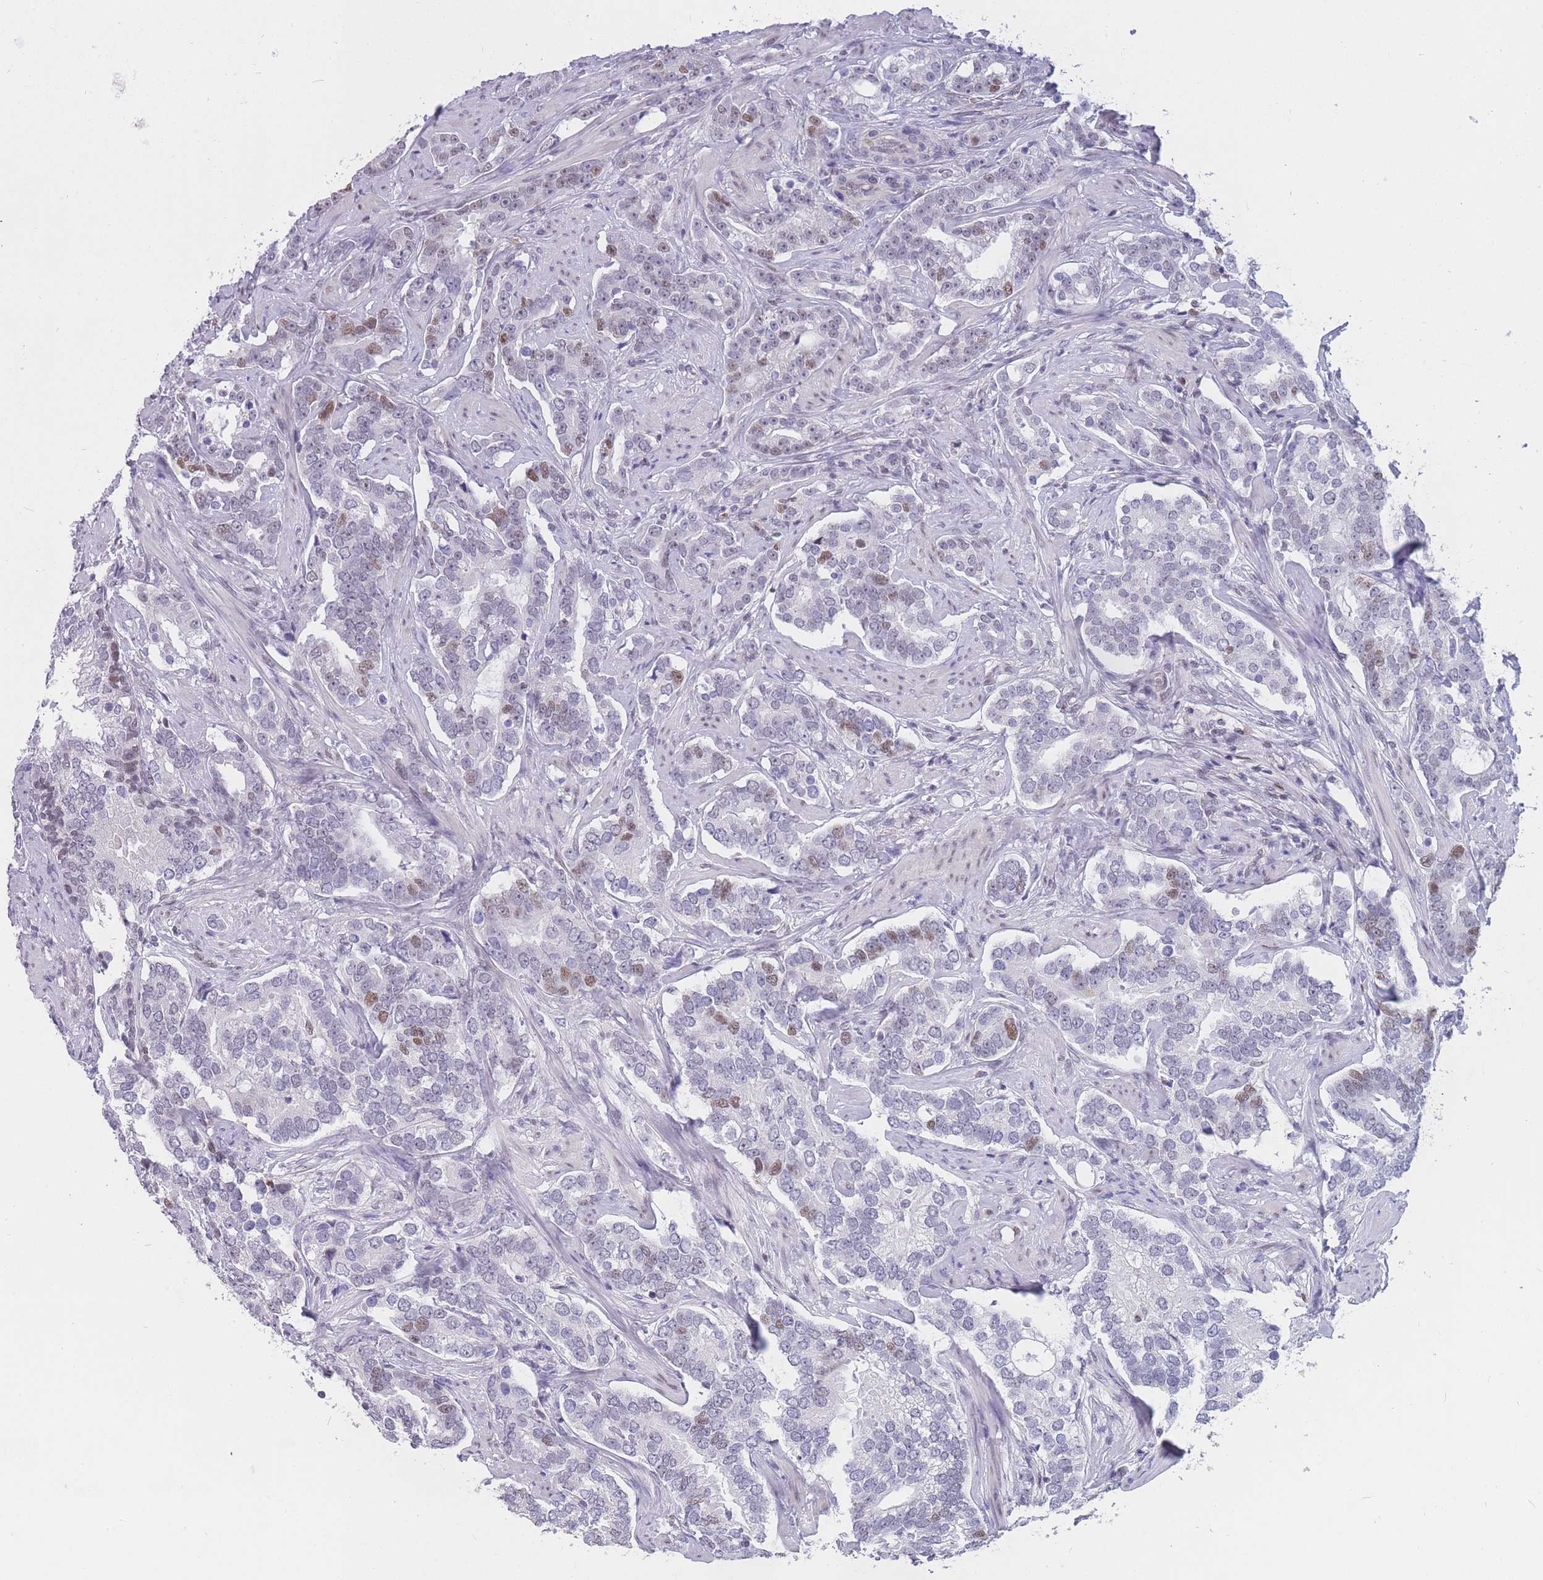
{"staining": {"intensity": "moderate", "quantity": "<25%", "location": "nuclear"}, "tissue": "prostate cancer", "cell_type": "Tumor cells", "image_type": "cancer", "snomed": [{"axis": "morphology", "description": "Adenocarcinoma, High grade"}, {"axis": "topography", "description": "Prostate"}], "caption": "IHC staining of prostate adenocarcinoma (high-grade), which demonstrates low levels of moderate nuclear staining in about <25% of tumor cells indicating moderate nuclear protein expression. The staining was performed using DAB (3,3'-diaminobenzidine) (brown) for protein detection and nuclei were counterstained in hematoxylin (blue).", "gene": "NASP", "patient": {"sex": "male", "age": 64}}